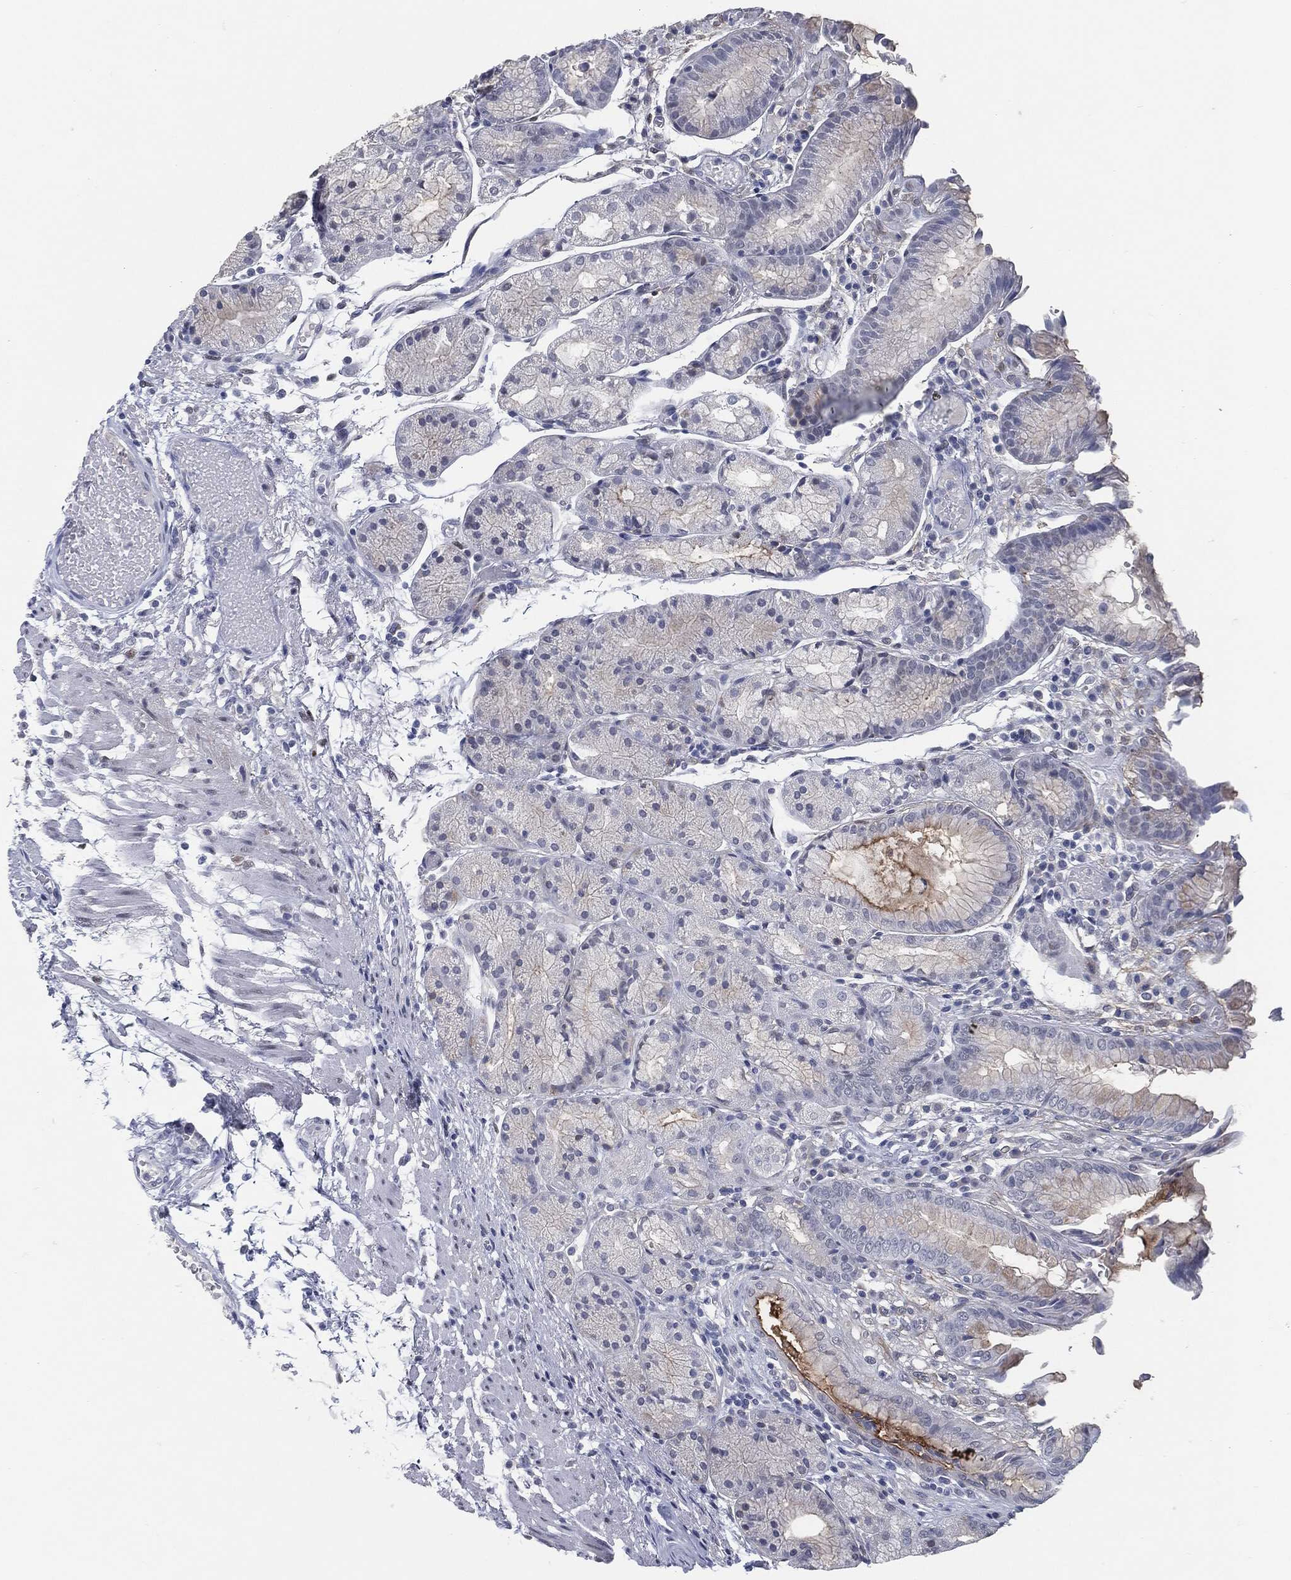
{"staining": {"intensity": "strong", "quantity": "<25%", "location": "cytoplasmic/membranous"}, "tissue": "stomach", "cell_type": "Glandular cells", "image_type": "normal", "snomed": [{"axis": "morphology", "description": "Normal tissue, NOS"}, {"axis": "topography", "description": "Stomach, upper"}], "caption": "A medium amount of strong cytoplasmic/membranous positivity is seen in approximately <25% of glandular cells in benign stomach.", "gene": "PROM1", "patient": {"sex": "male", "age": 72}}